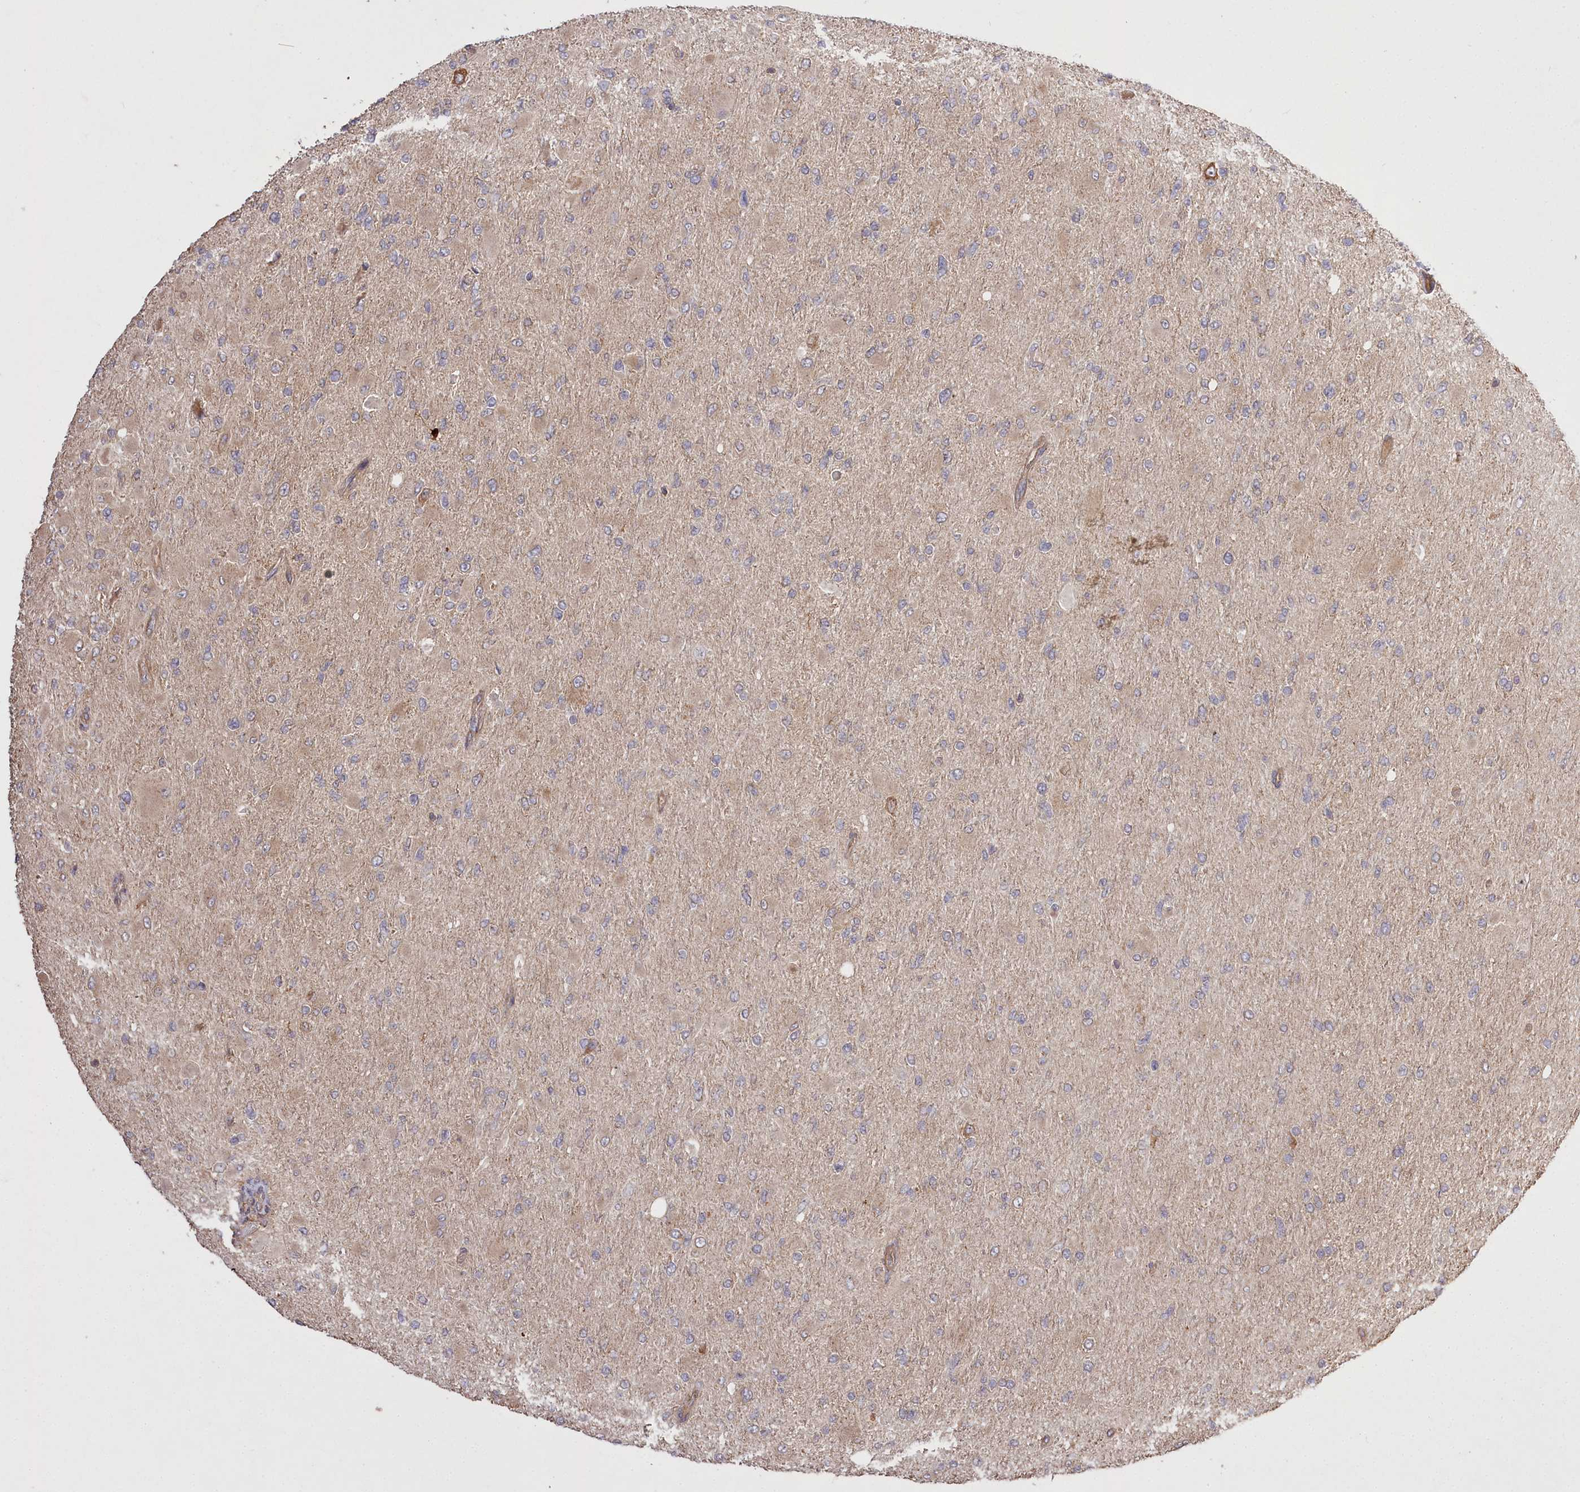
{"staining": {"intensity": "negative", "quantity": "none", "location": "none"}, "tissue": "glioma", "cell_type": "Tumor cells", "image_type": "cancer", "snomed": [{"axis": "morphology", "description": "Glioma, malignant, High grade"}, {"axis": "topography", "description": "Cerebral cortex"}], "caption": "High power microscopy histopathology image of an IHC histopathology image of glioma, revealing no significant expression in tumor cells.", "gene": "PRSS53", "patient": {"sex": "female", "age": 36}}